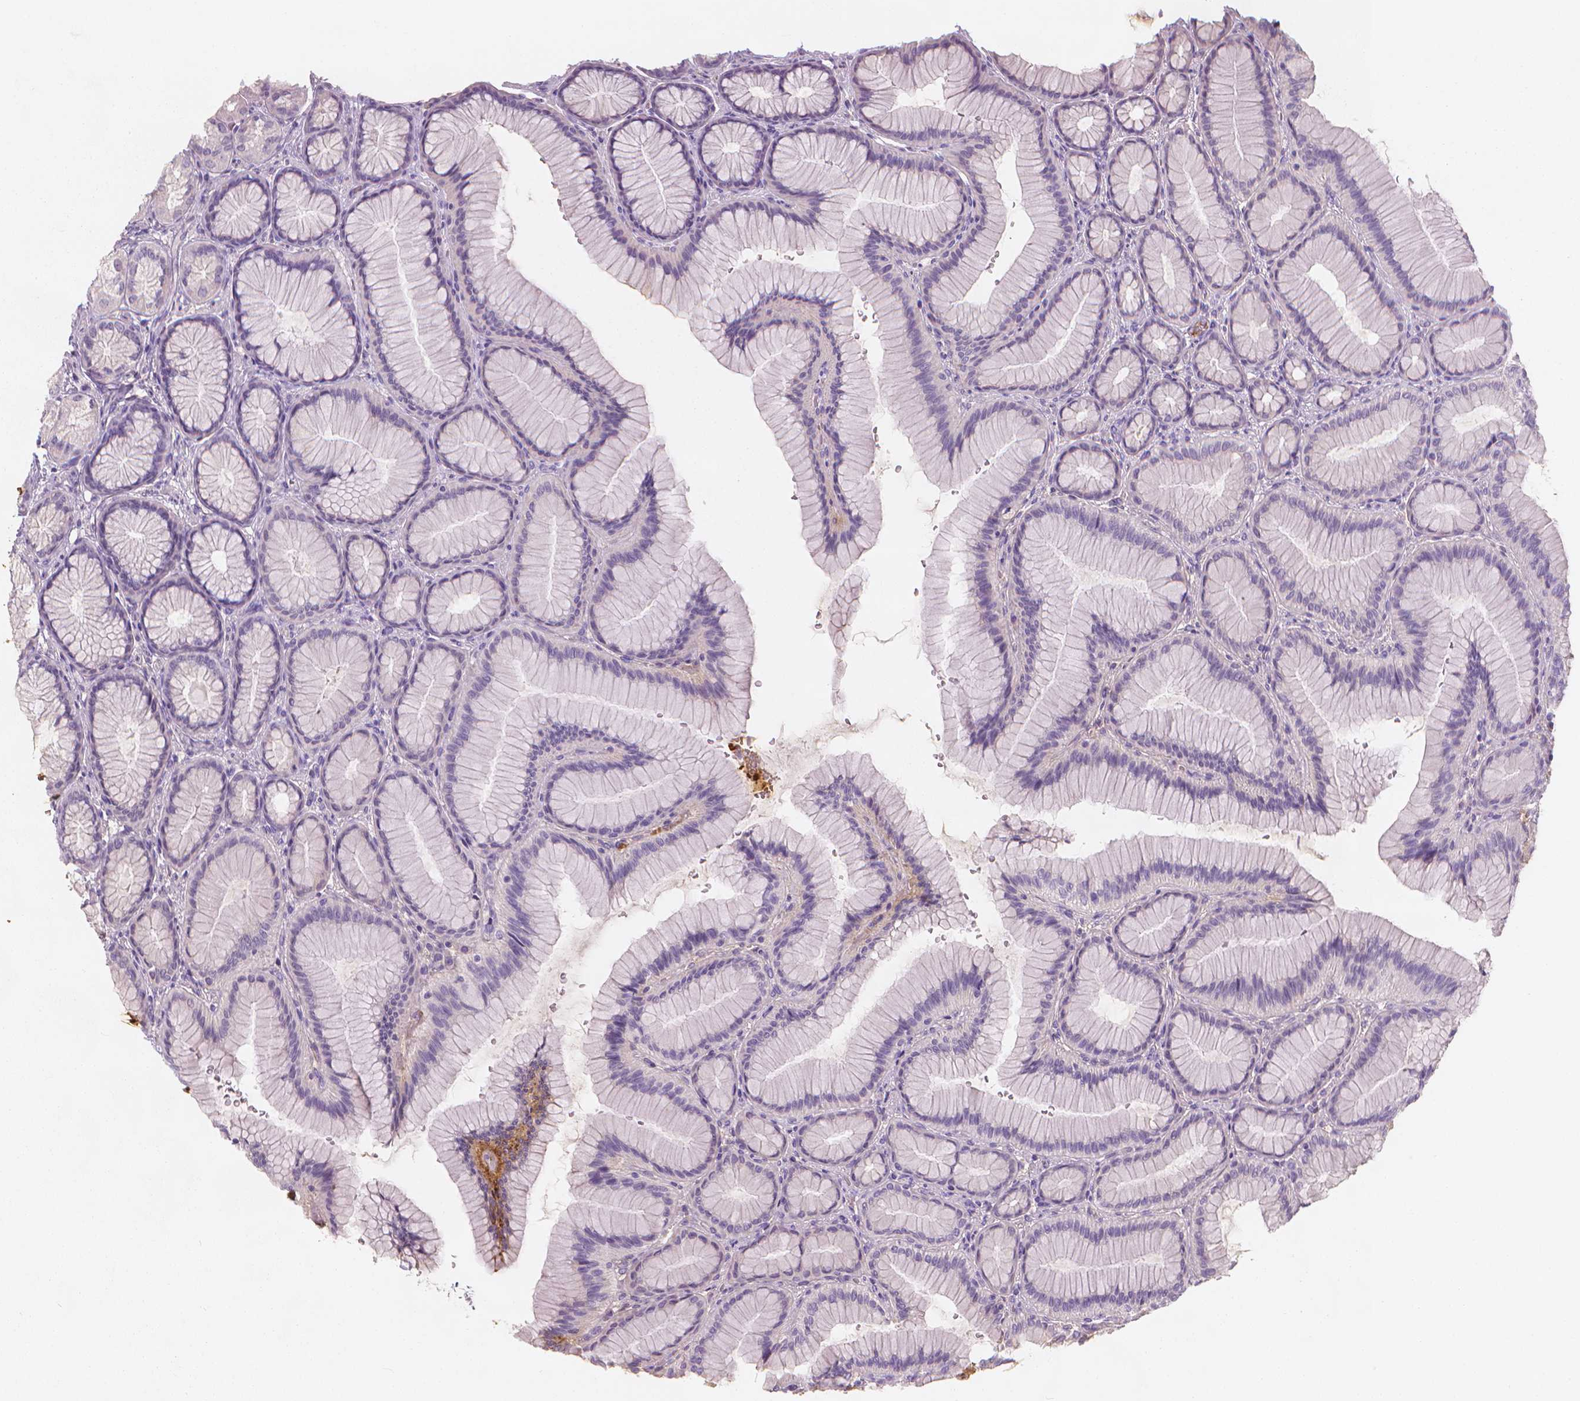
{"staining": {"intensity": "negative", "quantity": "none", "location": "none"}, "tissue": "stomach", "cell_type": "Glandular cells", "image_type": "normal", "snomed": [{"axis": "morphology", "description": "Normal tissue, NOS"}, {"axis": "morphology", "description": "Adenocarcinoma, NOS"}, {"axis": "morphology", "description": "Adenocarcinoma, High grade"}, {"axis": "topography", "description": "Stomach, upper"}, {"axis": "topography", "description": "Stomach"}], "caption": "DAB immunohistochemical staining of normal human stomach reveals no significant staining in glandular cells. (DAB (3,3'-diaminobenzidine) immunohistochemistry visualized using brightfield microscopy, high magnification).", "gene": "APOA4", "patient": {"sex": "female", "age": 65}}